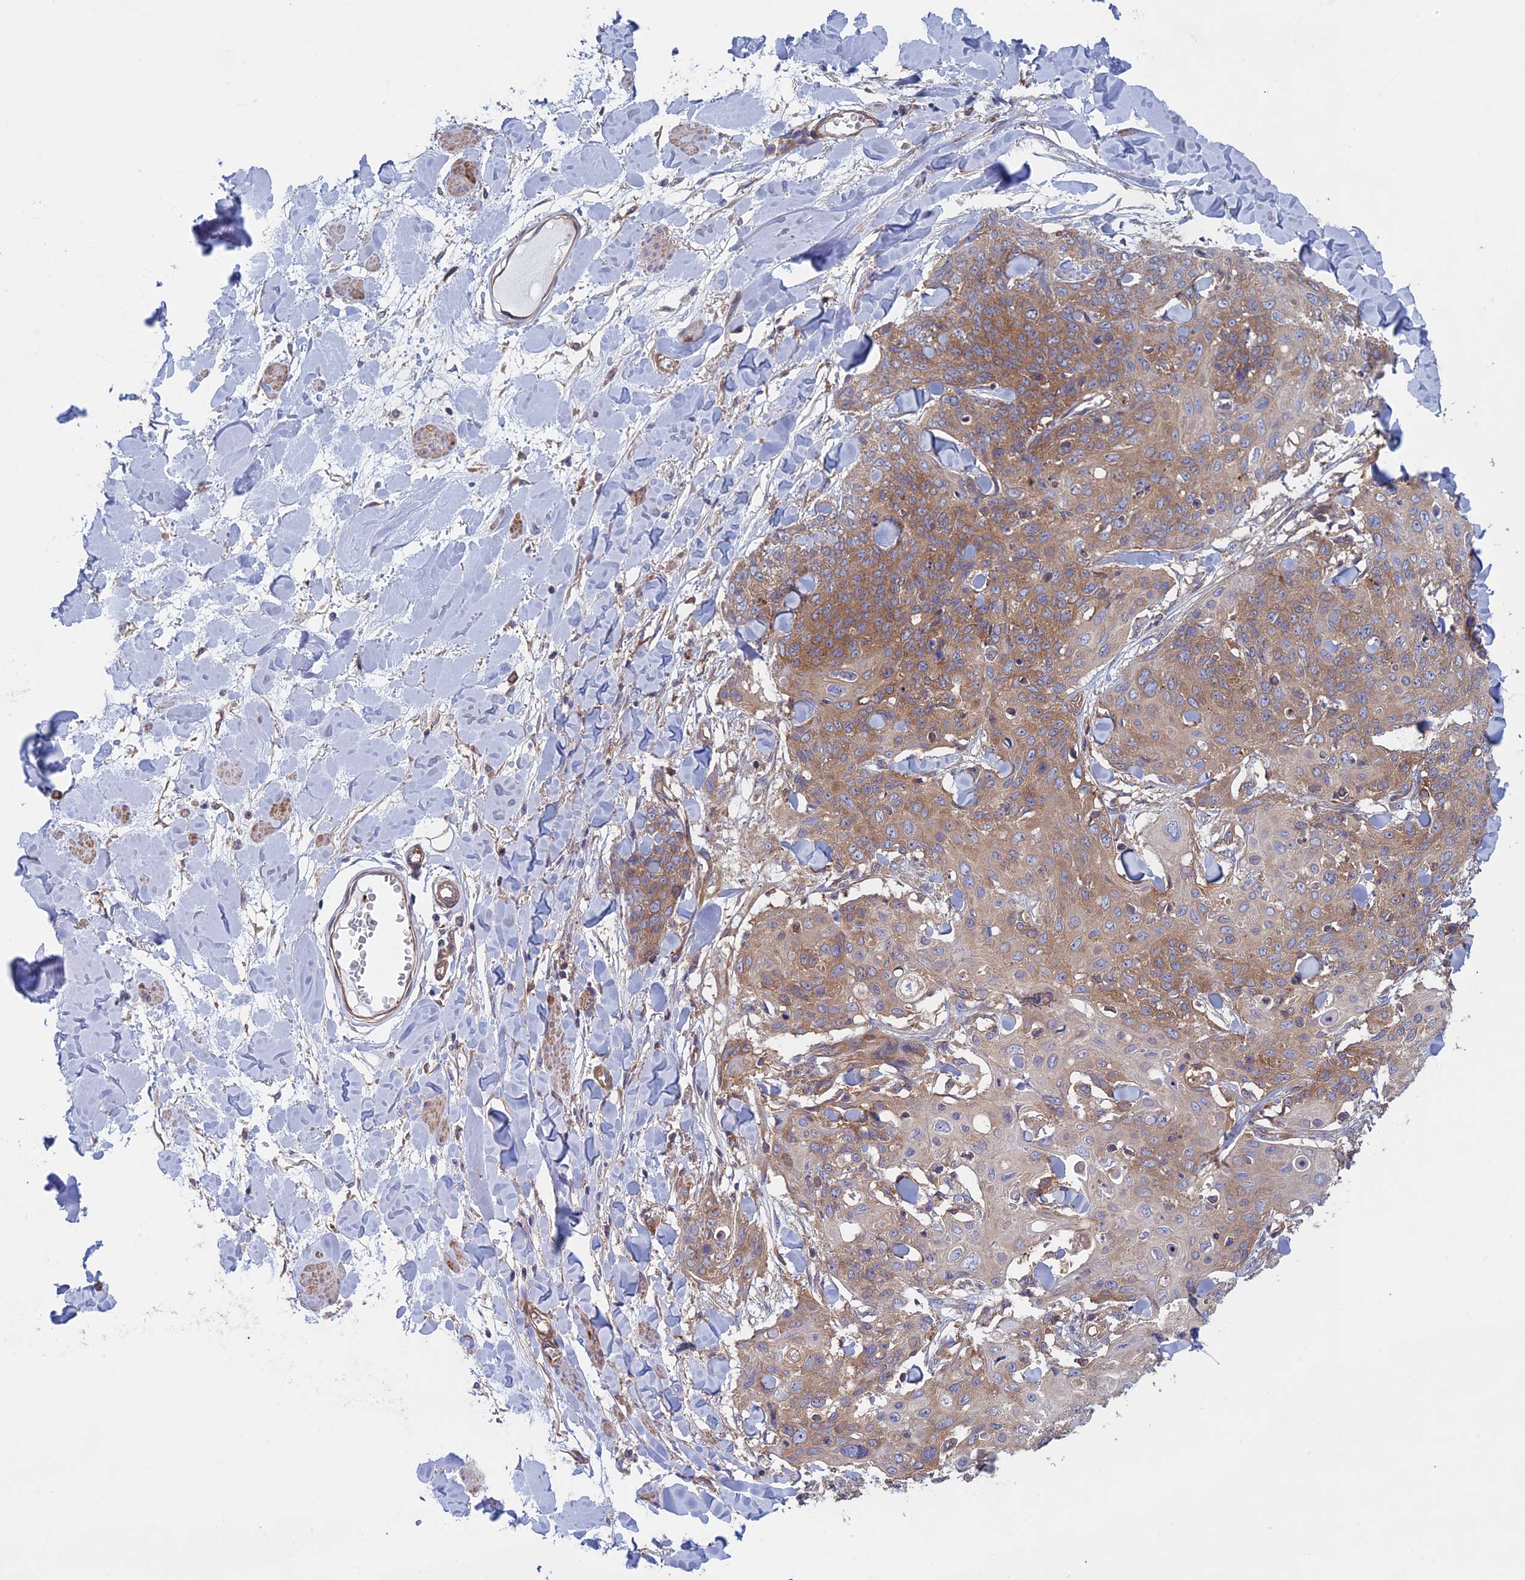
{"staining": {"intensity": "moderate", "quantity": ">75%", "location": "cytoplasmic/membranous"}, "tissue": "skin cancer", "cell_type": "Tumor cells", "image_type": "cancer", "snomed": [{"axis": "morphology", "description": "Squamous cell carcinoma, NOS"}, {"axis": "topography", "description": "Skin"}, {"axis": "topography", "description": "Vulva"}], "caption": "Squamous cell carcinoma (skin) stained with immunohistochemistry (IHC) demonstrates moderate cytoplasmic/membranous expression in about >75% of tumor cells. The staining was performed using DAB, with brown indicating positive protein expression. Nuclei are stained blue with hematoxylin.", "gene": "DNM1L", "patient": {"sex": "female", "age": 85}}